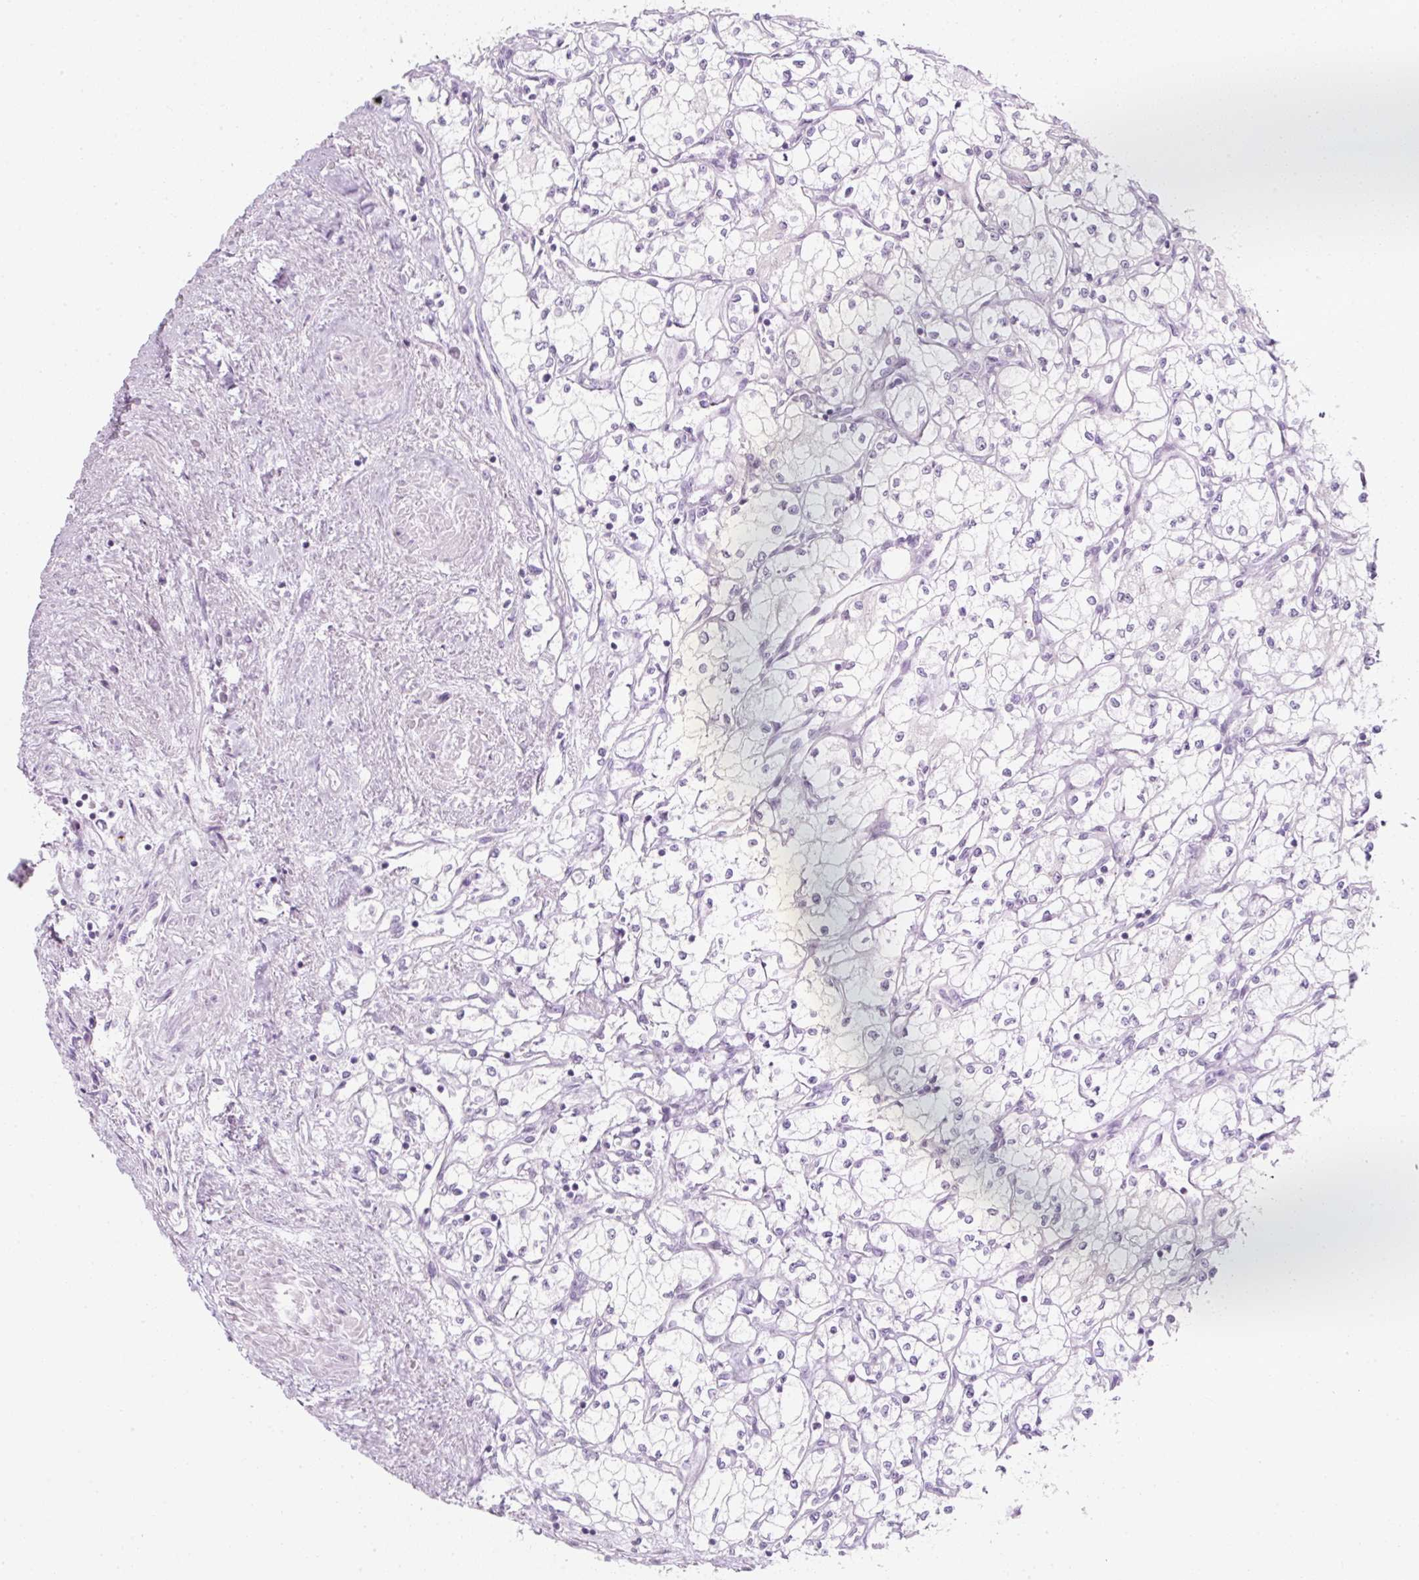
{"staining": {"intensity": "negative", "quantity": "none", "location": "none"}, "tissue": "renal cancer", "cell_type": "Tumor cells", "image_type": "cancer", "snomed": [{"axis": "morphology", "description": "Adenocarcinoma, NOS"}, {"axis": "topography", "description": "Kidney"}], "caption": "Renal adenocarcinoma was stained to show a protein in brown. There is no significant positivity in tumor cells.", "gene": "PF4V1", "patient": {"sex": "male", "age": 59}}